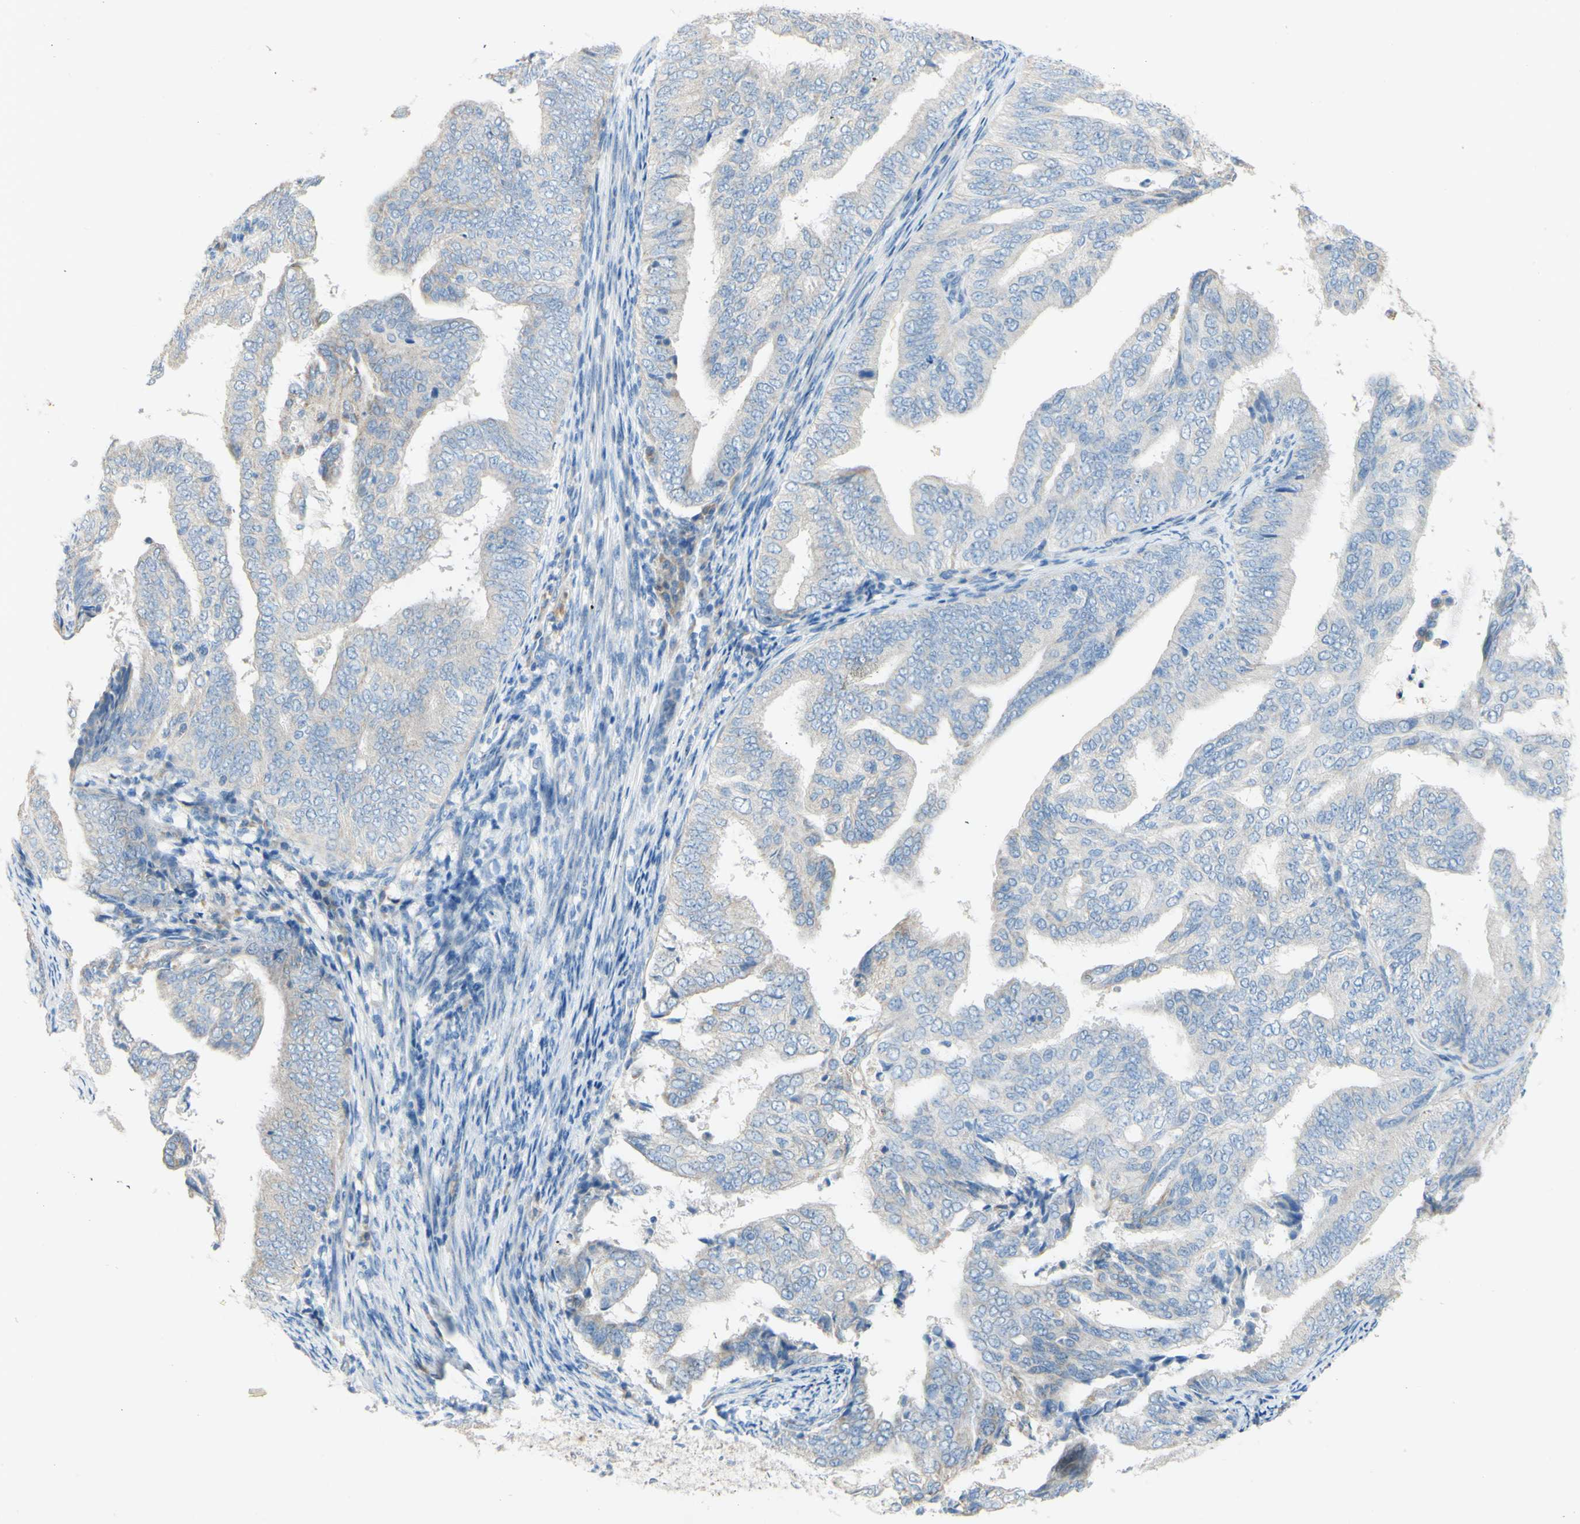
{"staining": {"intensity": "negative", "quantity": "none", "location": "none"}, "tissue": "endometrial cancer", "cell_type": "Tumor cells", "image_type": "cancer", "snomed": [{"axis": "morphology", "description": "Adenocarcinoma, NOS"}, {"axis": "topography", "description": "Endometrium"}], "caption": "This is an IHC micrograph of human endometrial adenocarcinoma. There is no staining in tumor cells.", "gene": "ACADL", "patient": {"sex": "female", "age": 58}}